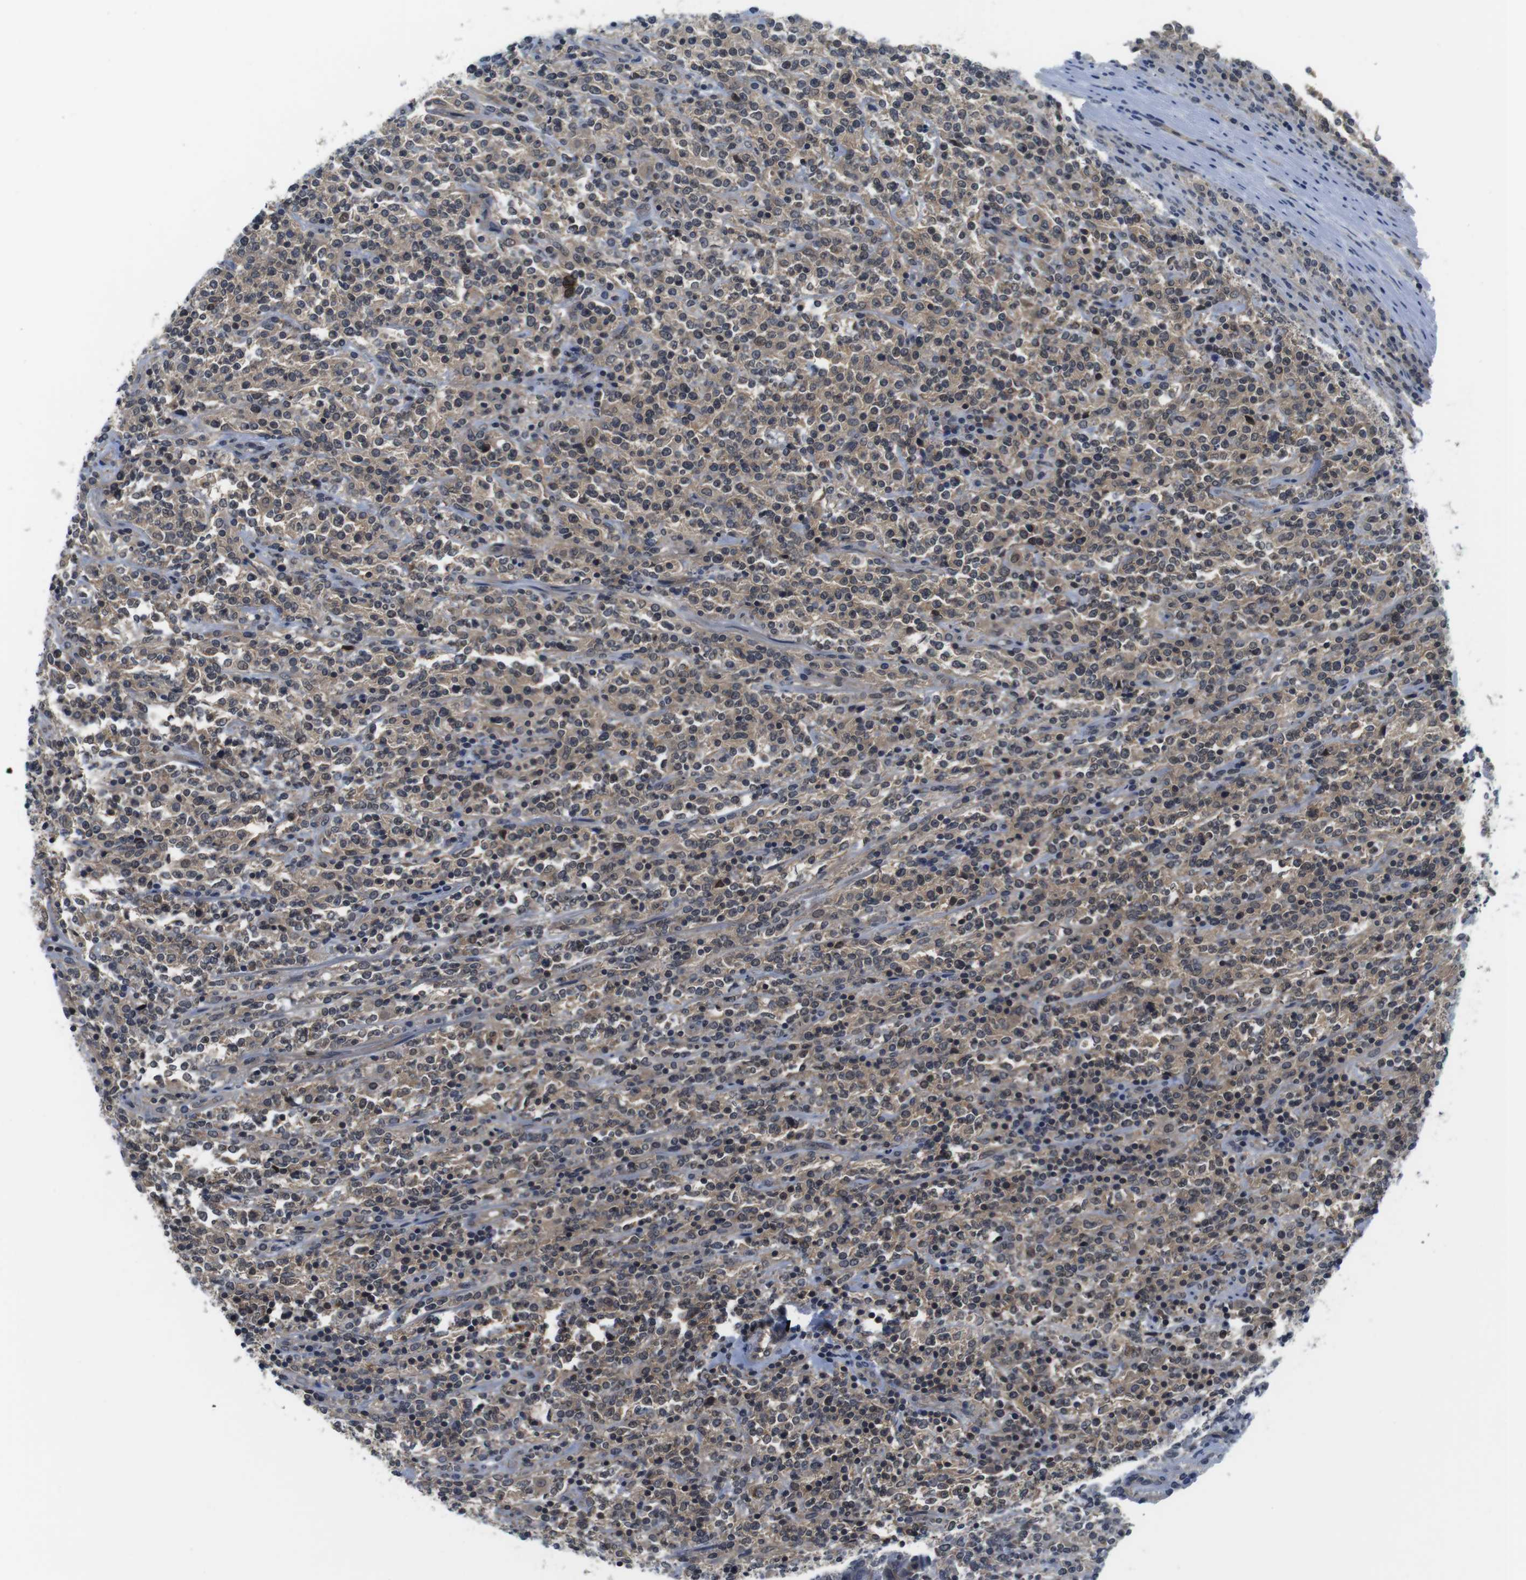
{"staining": {"intensity": "weak", "quantity": ">75%", "location": "cytoplasmic/membranous"}, "tissue": "lymphoma", "cell_type": "Tumor cells", "image_type": "cancer", "snomed": [{"axis": "morphology", "description": "Malignant lymphoma, non-Hodgkin's type, High grade"}, {"axis": "topography", "description": "Soft tissue"}], "caption": "Immunohistochemistry micrograph of neoplastic tissue: human high-grade malignant lymphoma, non-Hodgkin's type stained using IHC demonstrates low levels of weak protein expression localized specifically in the cytoplasmic/membranous of tumor cells, appearing as a cytoplasmic/membranous brown color.", "gene": "FADD", "patient": {"sex": "male", "age": 18}}